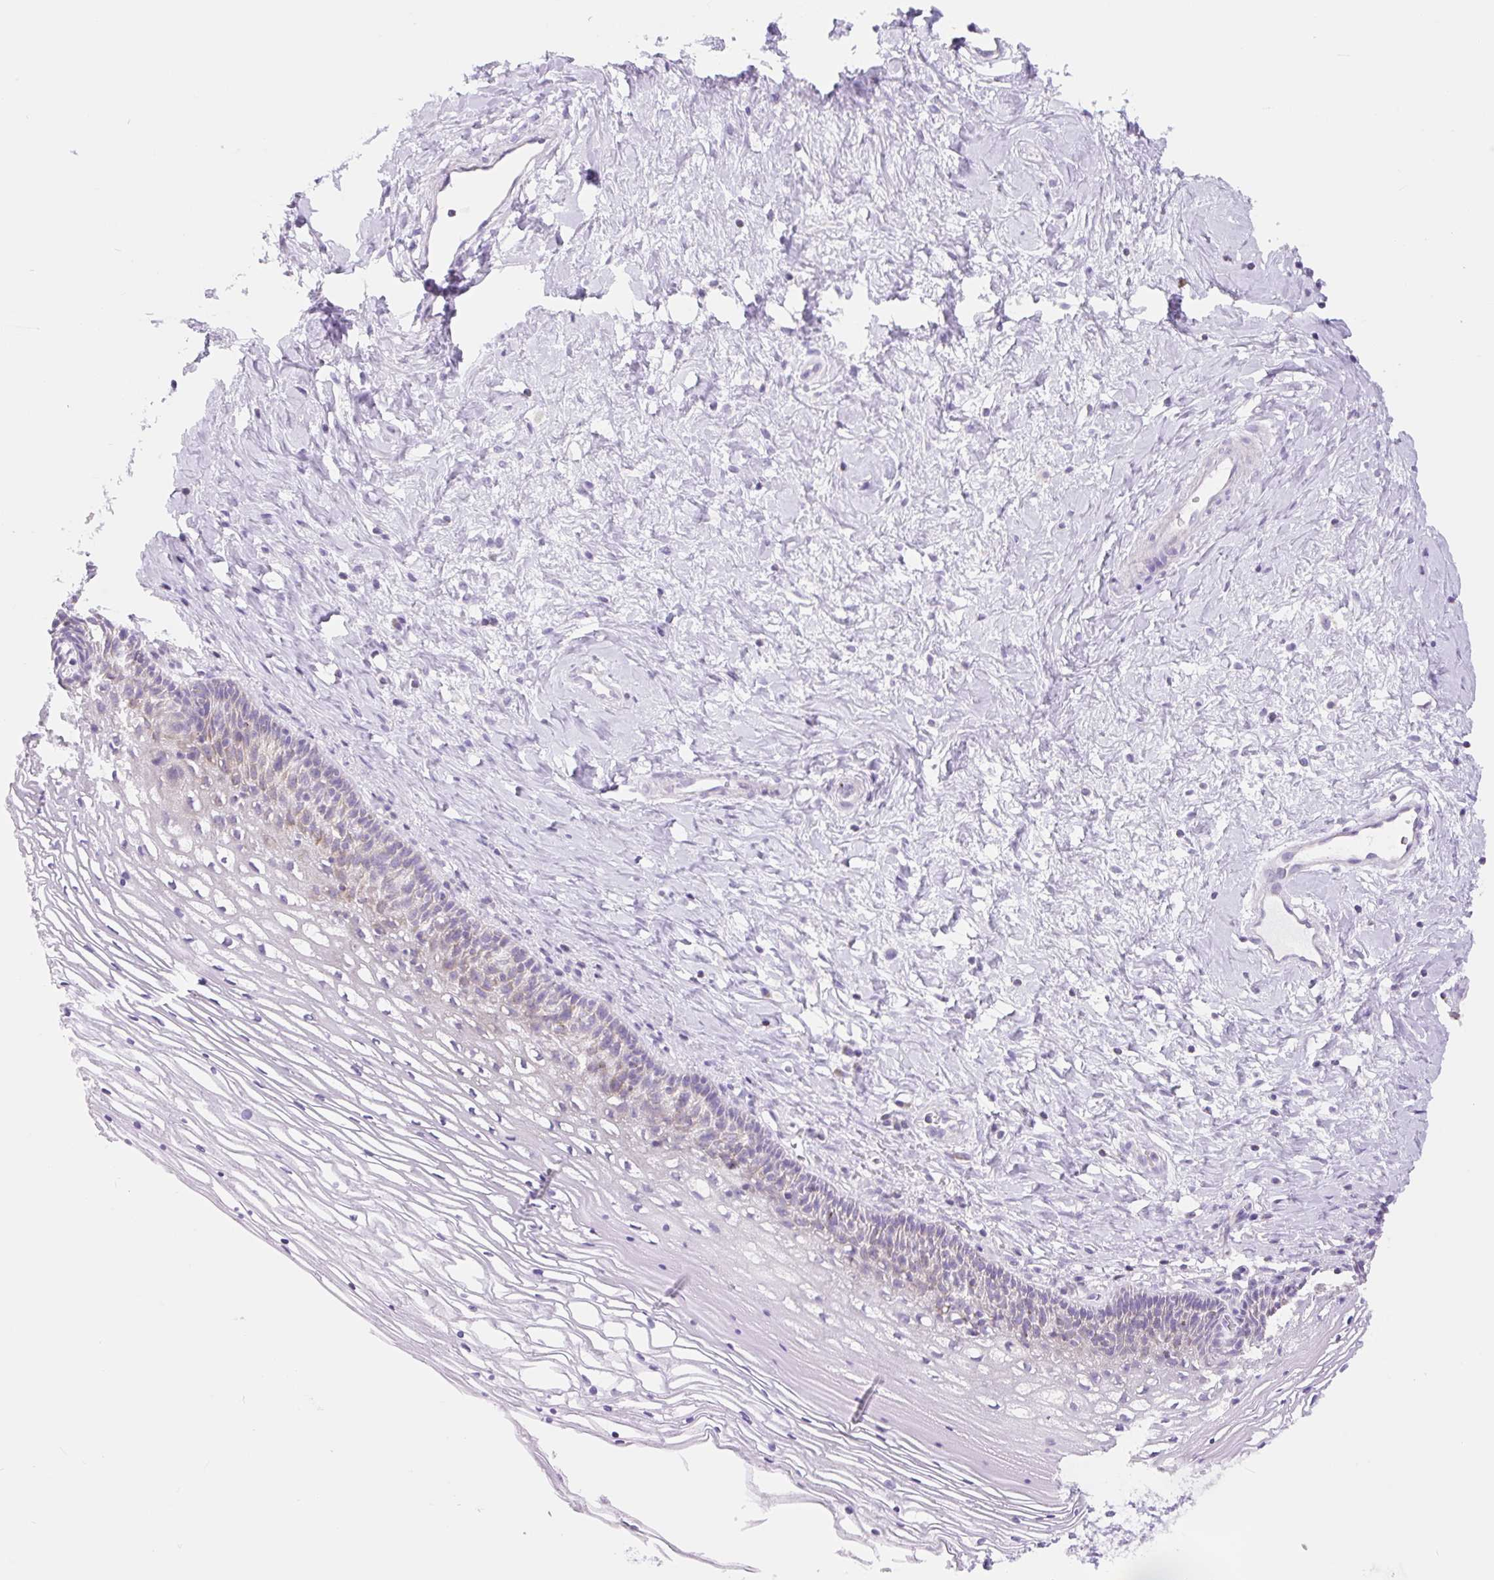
{"staining": {"intensity": "negative", "quantity": "none", "location": "none"}, "tissue": "cervix", "cell_type": "Glandular cells", "image_type": "normal", "snomed": [{"axis": "morphology", "description": "Normal tissue, NOS"}, {"axis": "topography", "description": "Cervix"}], "caption": "This photomicrograph is of unremarkable cervix stained with immunohistochemistry to label a protein in brown with the nuclei are counter-stained blue. There is no staining in glandular cells. (Brightfield microscopy of DAB IHC at high magnification).", "gene": "FOCAD", "patient": {"sex": "female", "age": 36}}